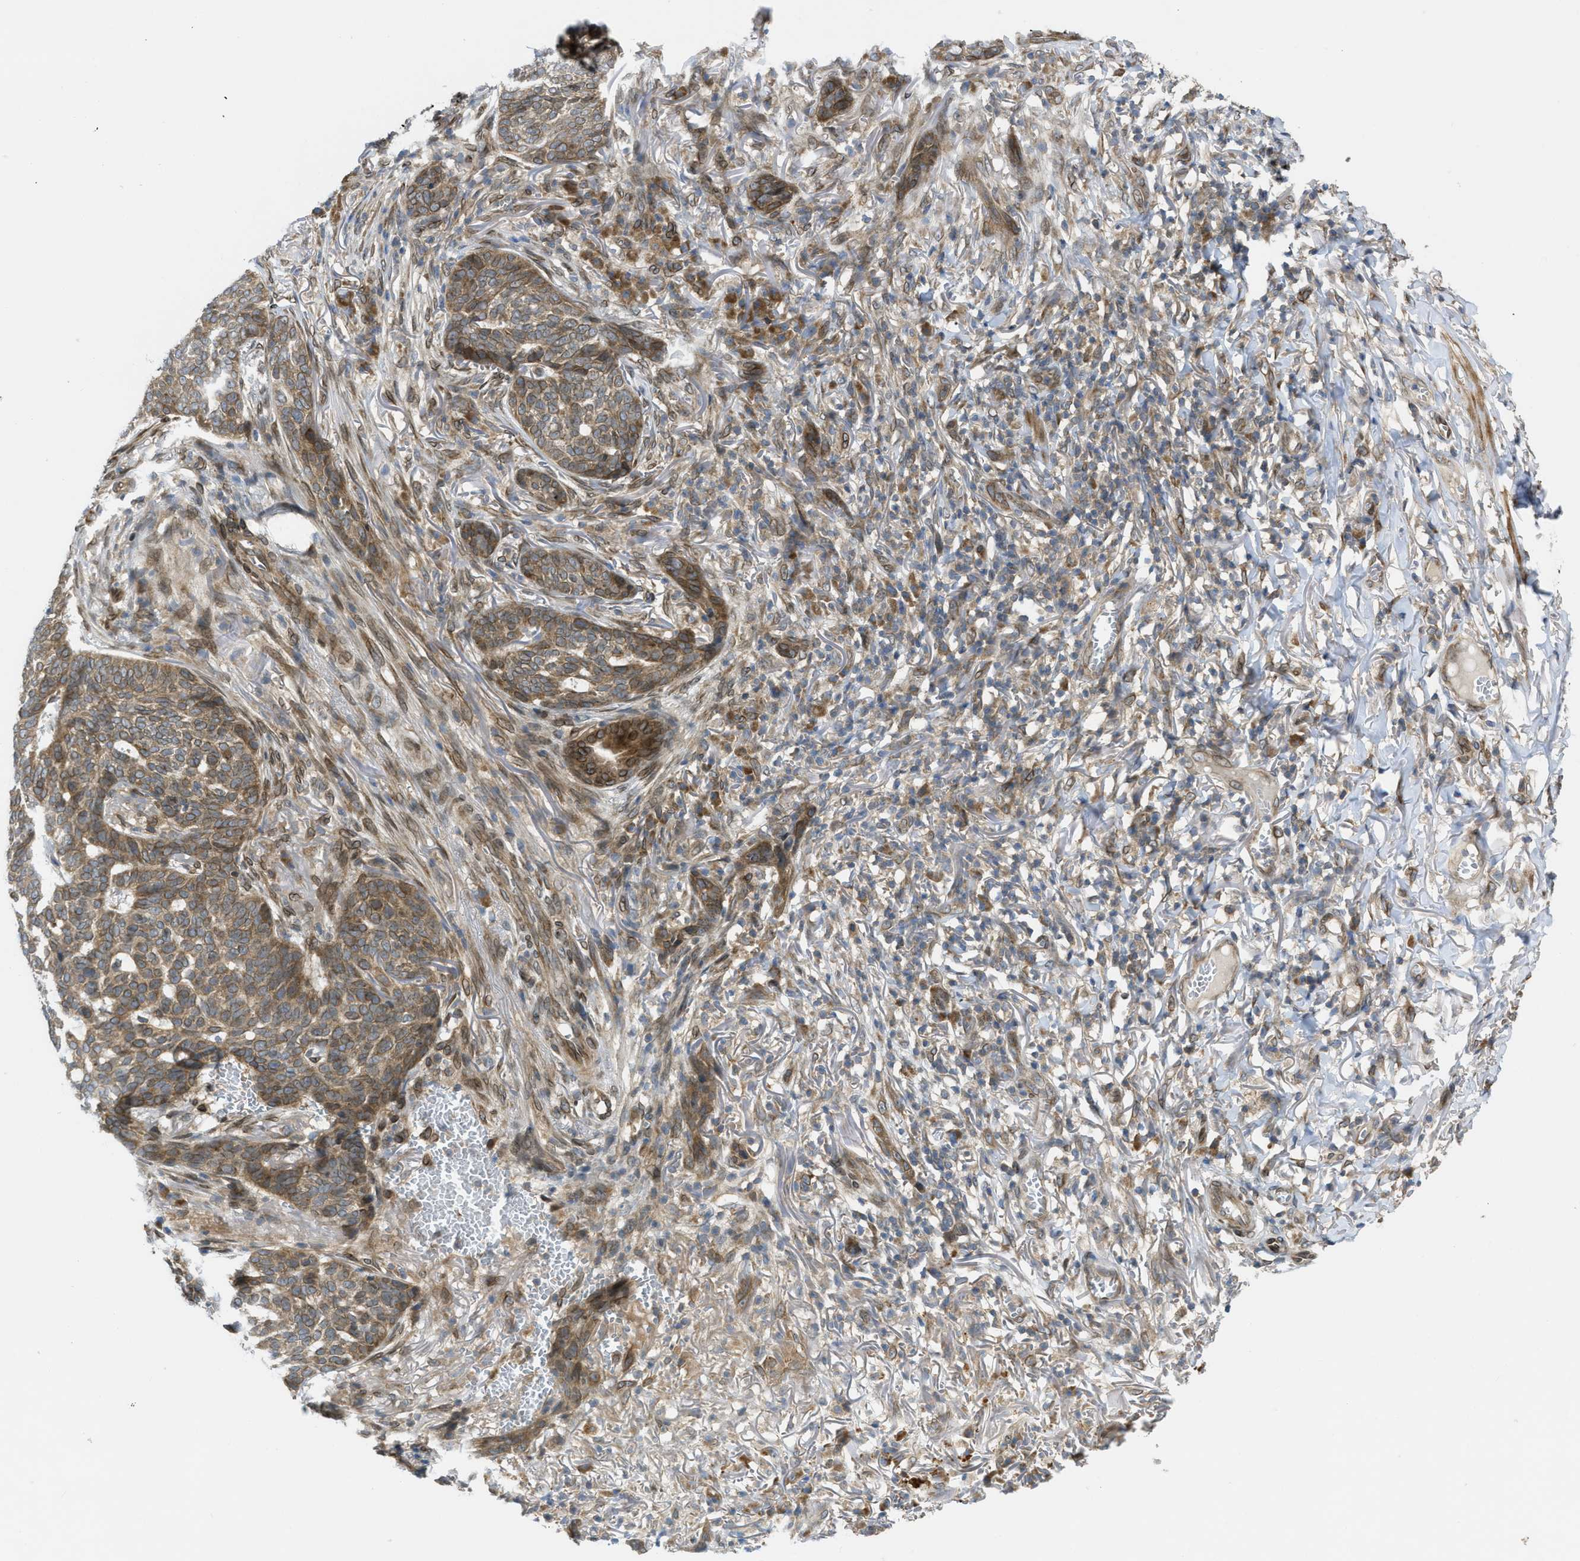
{"staining": {"intensity": "moderate", "quantity": ">75%", "location": "cytoplasmic/membranous"}, "tissue": "skin cancer", "cell_type": "Tumor cells", "image_type": "cancer", "snomed": [{"axis": "morphology", "description": "Basal cell carcinoma"}, {"axis": "topography", "description": "Skin"}], "caption": "Skin cancer (basal cell carcinoma) stained with immunohistochemistry reveals moderate cytoplasmic/membranous staining in approximately >75% of tumor cells.", "gene": "EIF2AK3", "patient": {"sex": "male", "age": 85}}